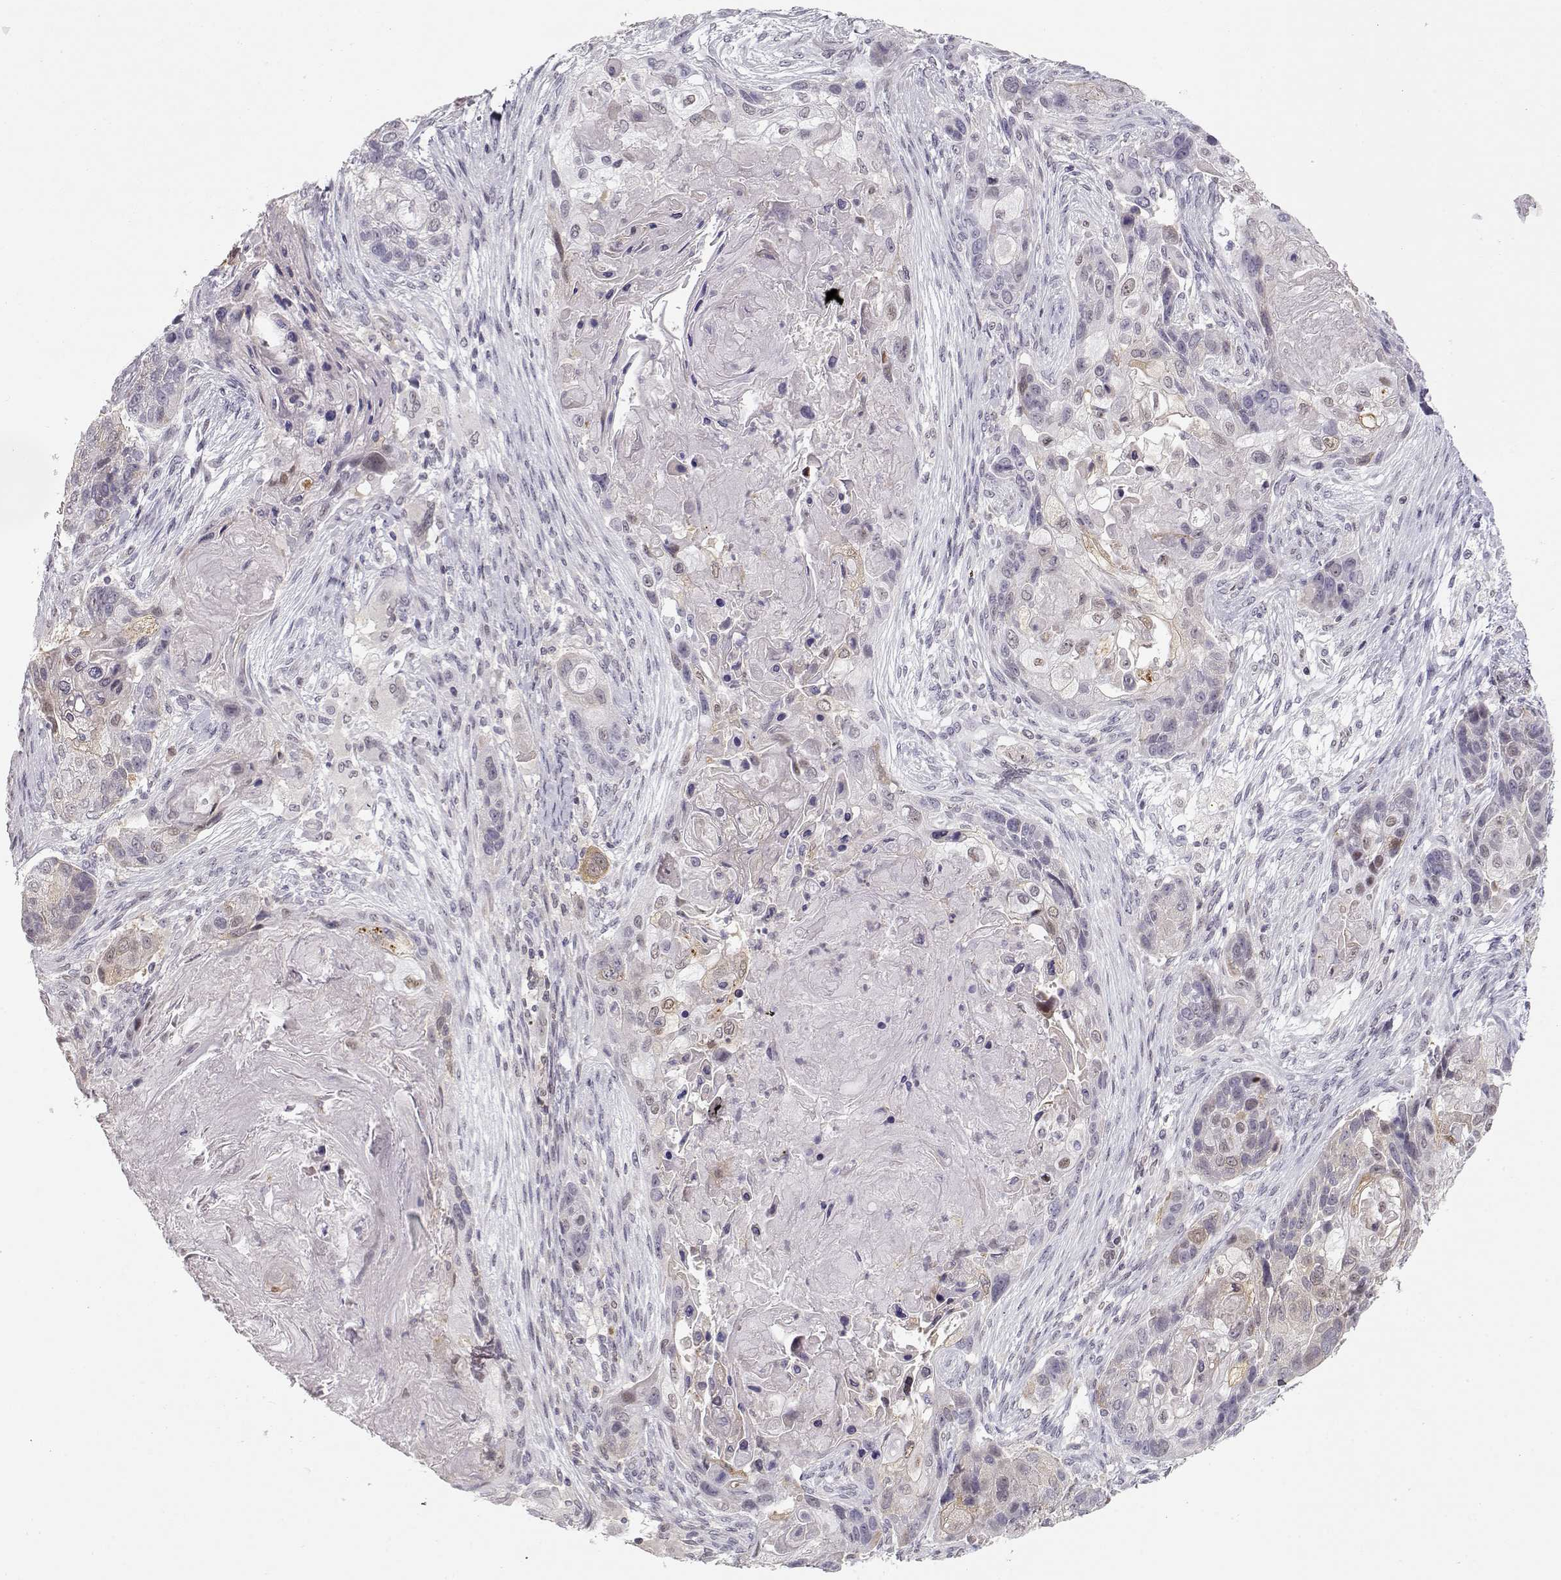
{"staining": {"intensity": "negative", "quantity": "none", "location": "none"}, "tissue": "lung cancer", "cell_type": "Tumor cells", "image_type": "cancer", "snomed": [{"axis": "morphology", "description": "Squamous cell carcinoma, NOS"}, {"axis": "topography", "description": "Lung"}], "caption": "An IHC micrograph of lung cancer (squamous cell carcinoma) is shown. There is no staining in tumor cells of lung cancer (squamous cell carcinoma). (DAB (3,3'-diaminobenzidine) IHC visualized using brightfield microscopy, high magnification).", "gene": "TEPP", "patient": {"sex": "male", "age": 69}}